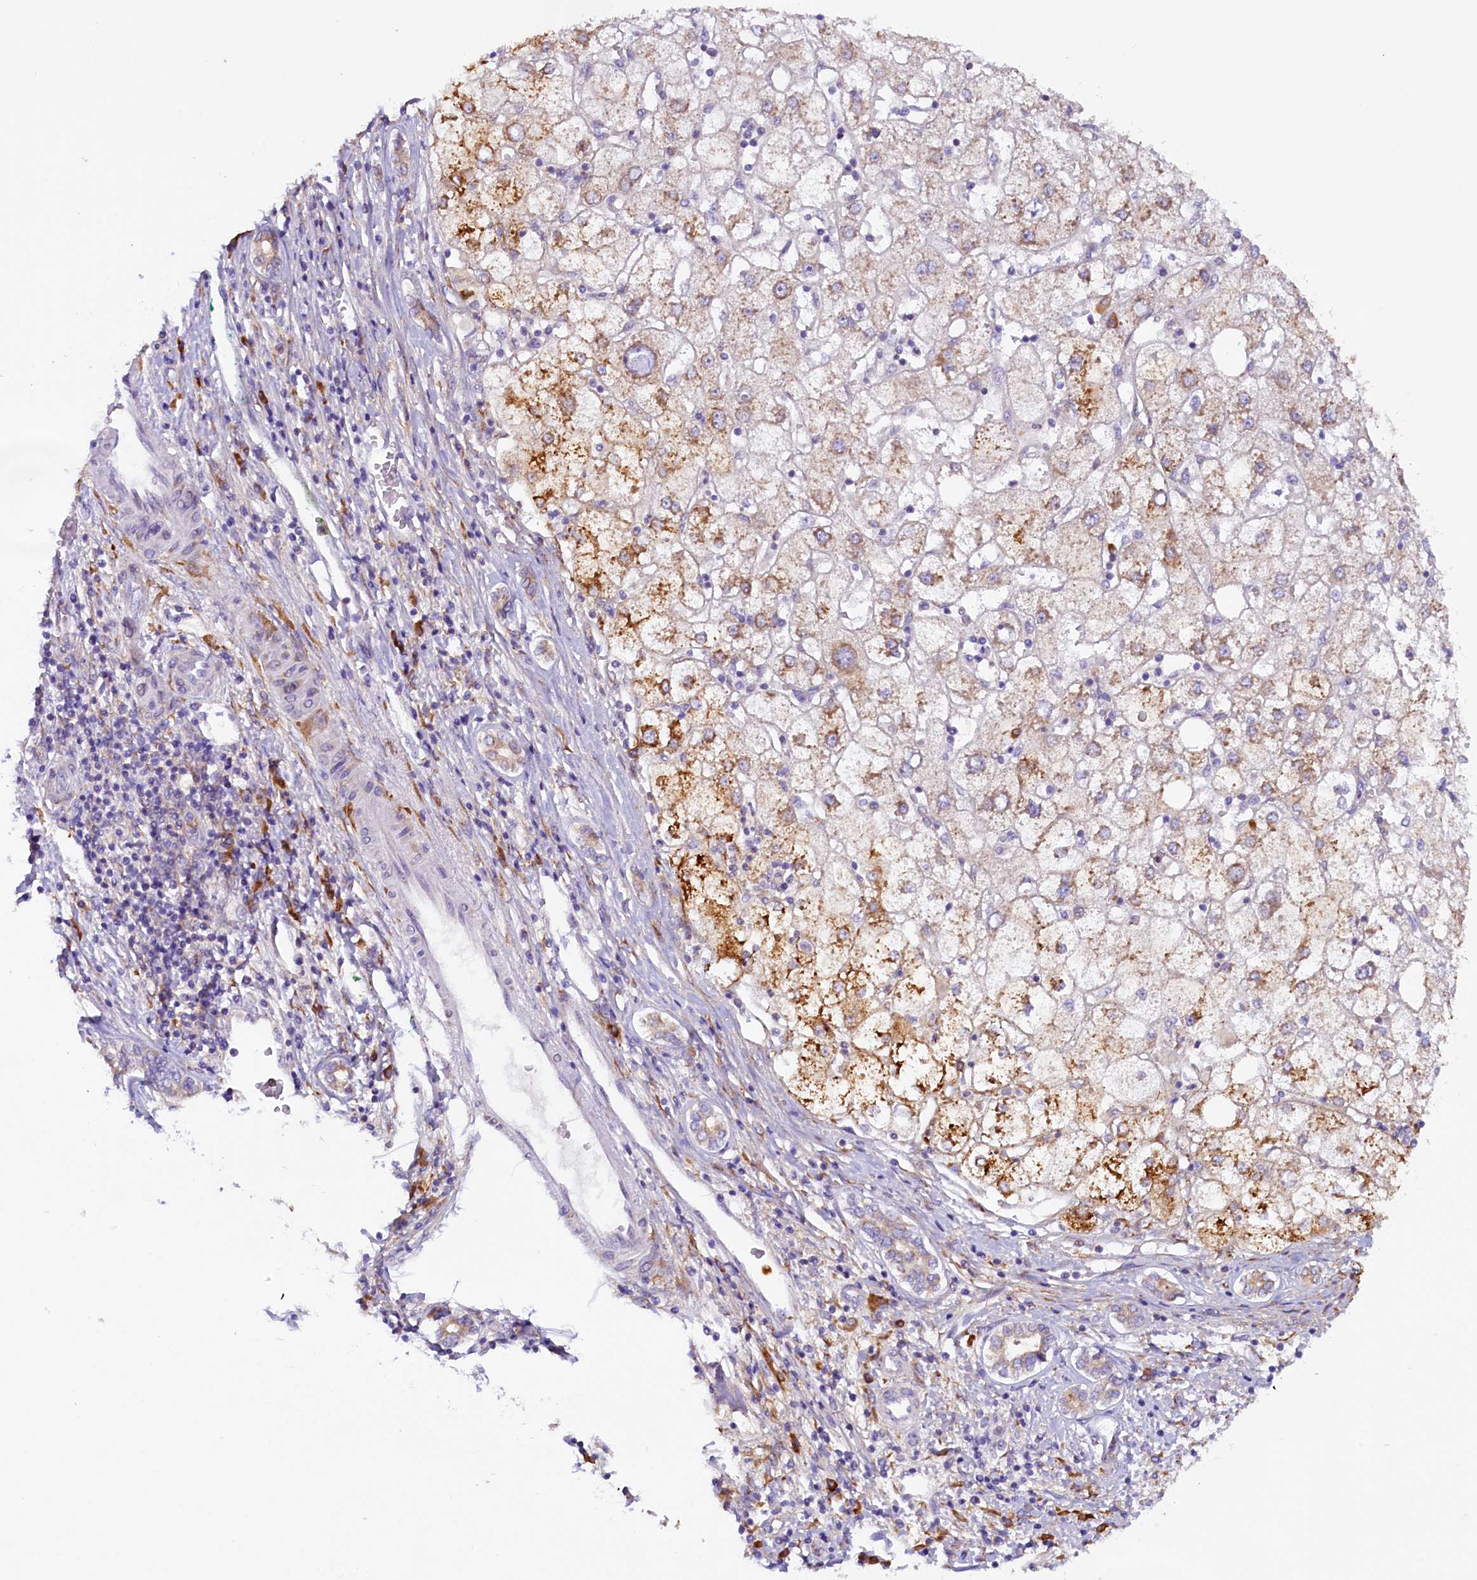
{"staining": {"intensity": "moderate", "quantity": "25%-75%", "location": "cytoplasmic/membranous"}, "tissue": "liver cancer", "cell_type": "Tumor cells", "image_type": "cancer", "snomed": [{"axis": "morphology", "description": "Carcinoma, Hepatocellular, NOS"}, {"axis": "topography", "description": "Liver"}], "caption": "A medium amount of moderate cytoplasmic/membranous staining is seen in approximately 25%-75% of tumor cells in liver cancer (hepatocellular carcinoma) tissue.", "gene": "SSC5D", "patient": {"sex": "male", "age": 65}}